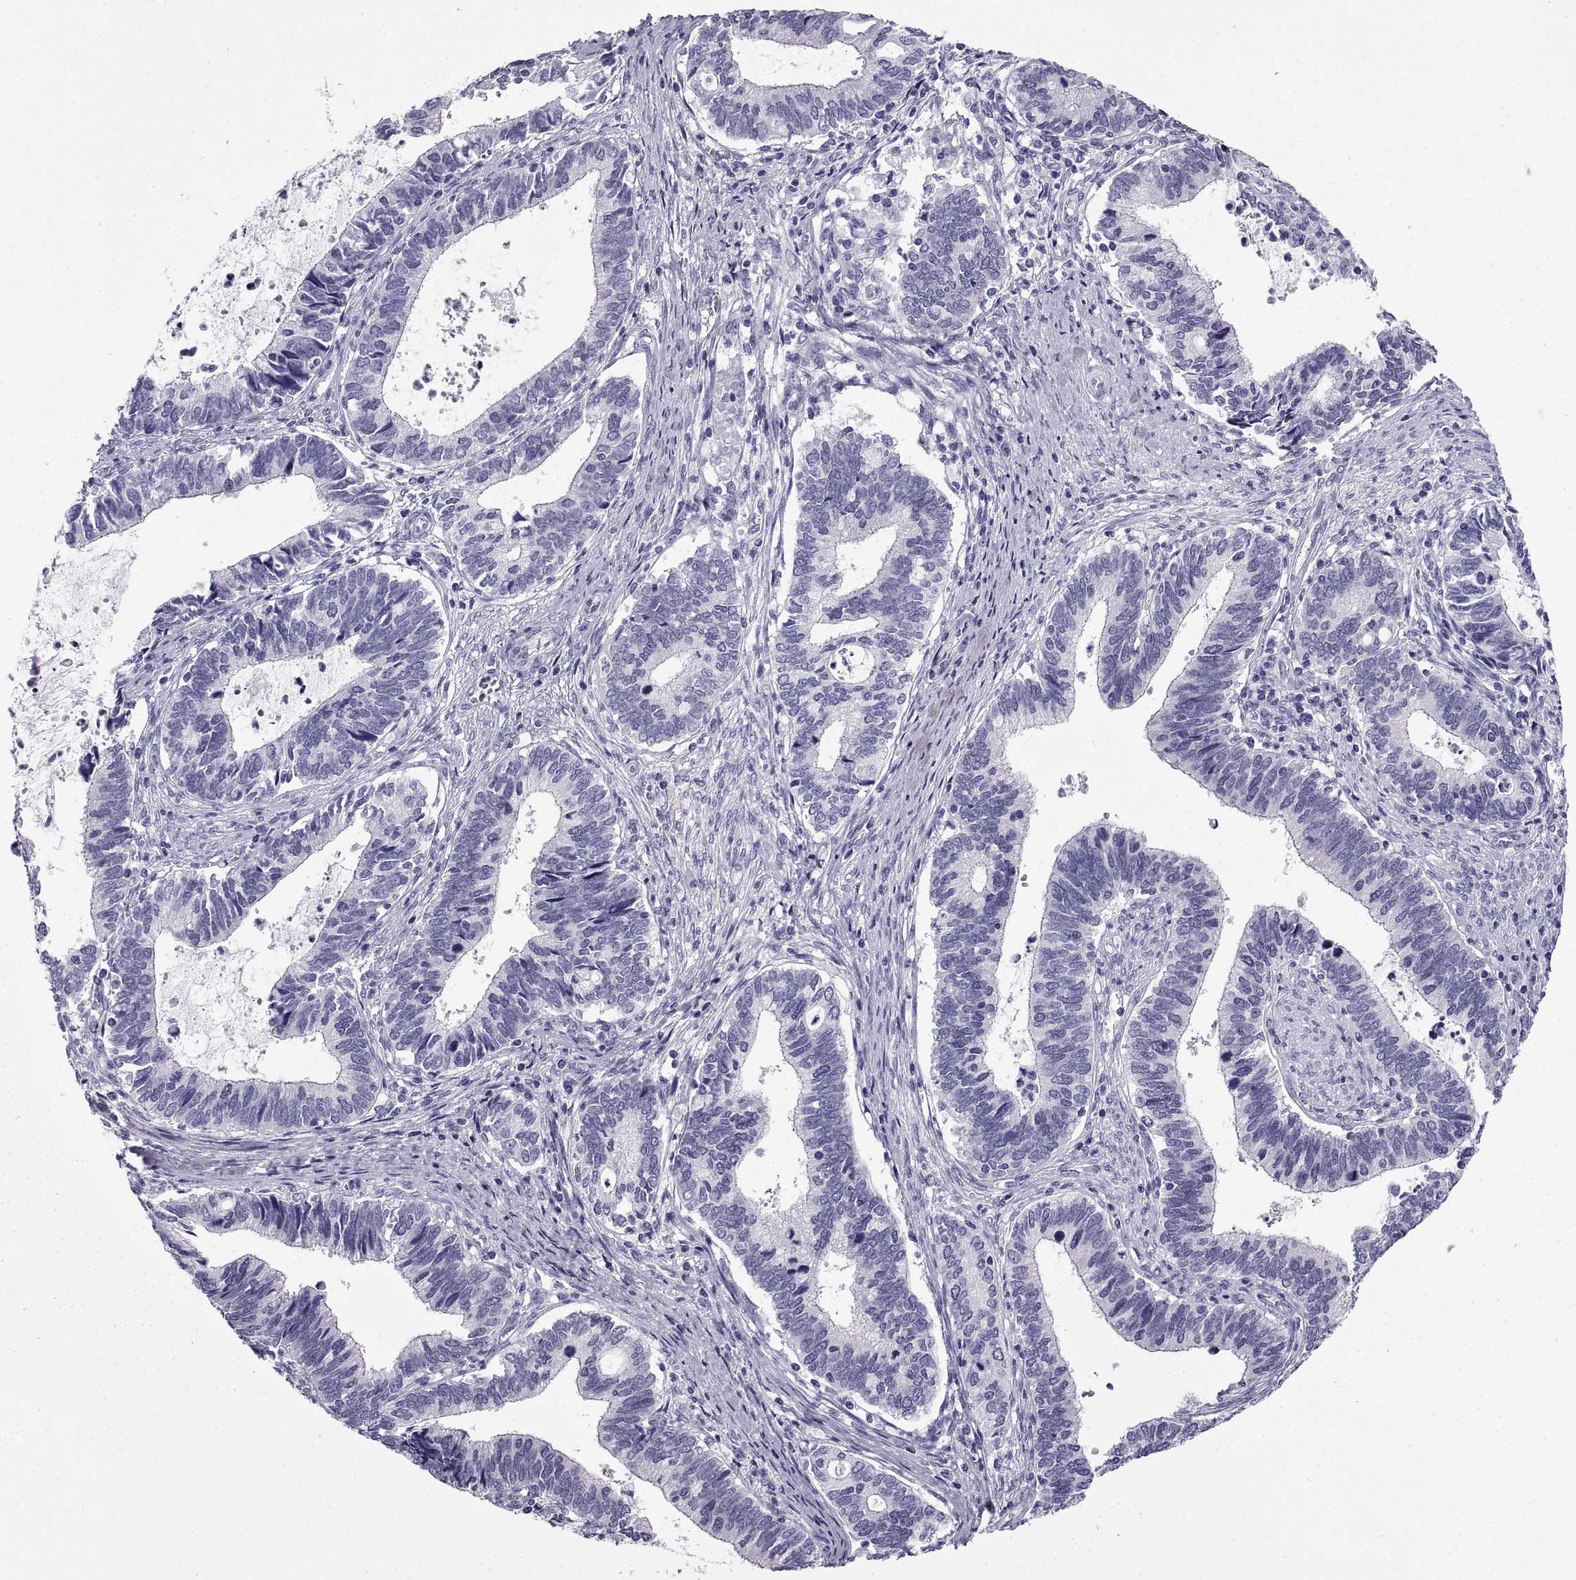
{"staining": {"intensity": "negative", "quantity": "none", "location": "none"}, "tissue": "cervical cancer", "cell_type": "Tumor cells", "image_type": "cancer", "snomed": [{"axis": "morphology", "description": "Adenocarcinoma, NOS"}, {"axis": "topography", "description": "Cervix"}], "caption": "Tumor cells are negative for protein expression in human cervical adenocarcinoma.", "gene": "SPDYE1", "patient": {"sex": "female", "age": 42}}